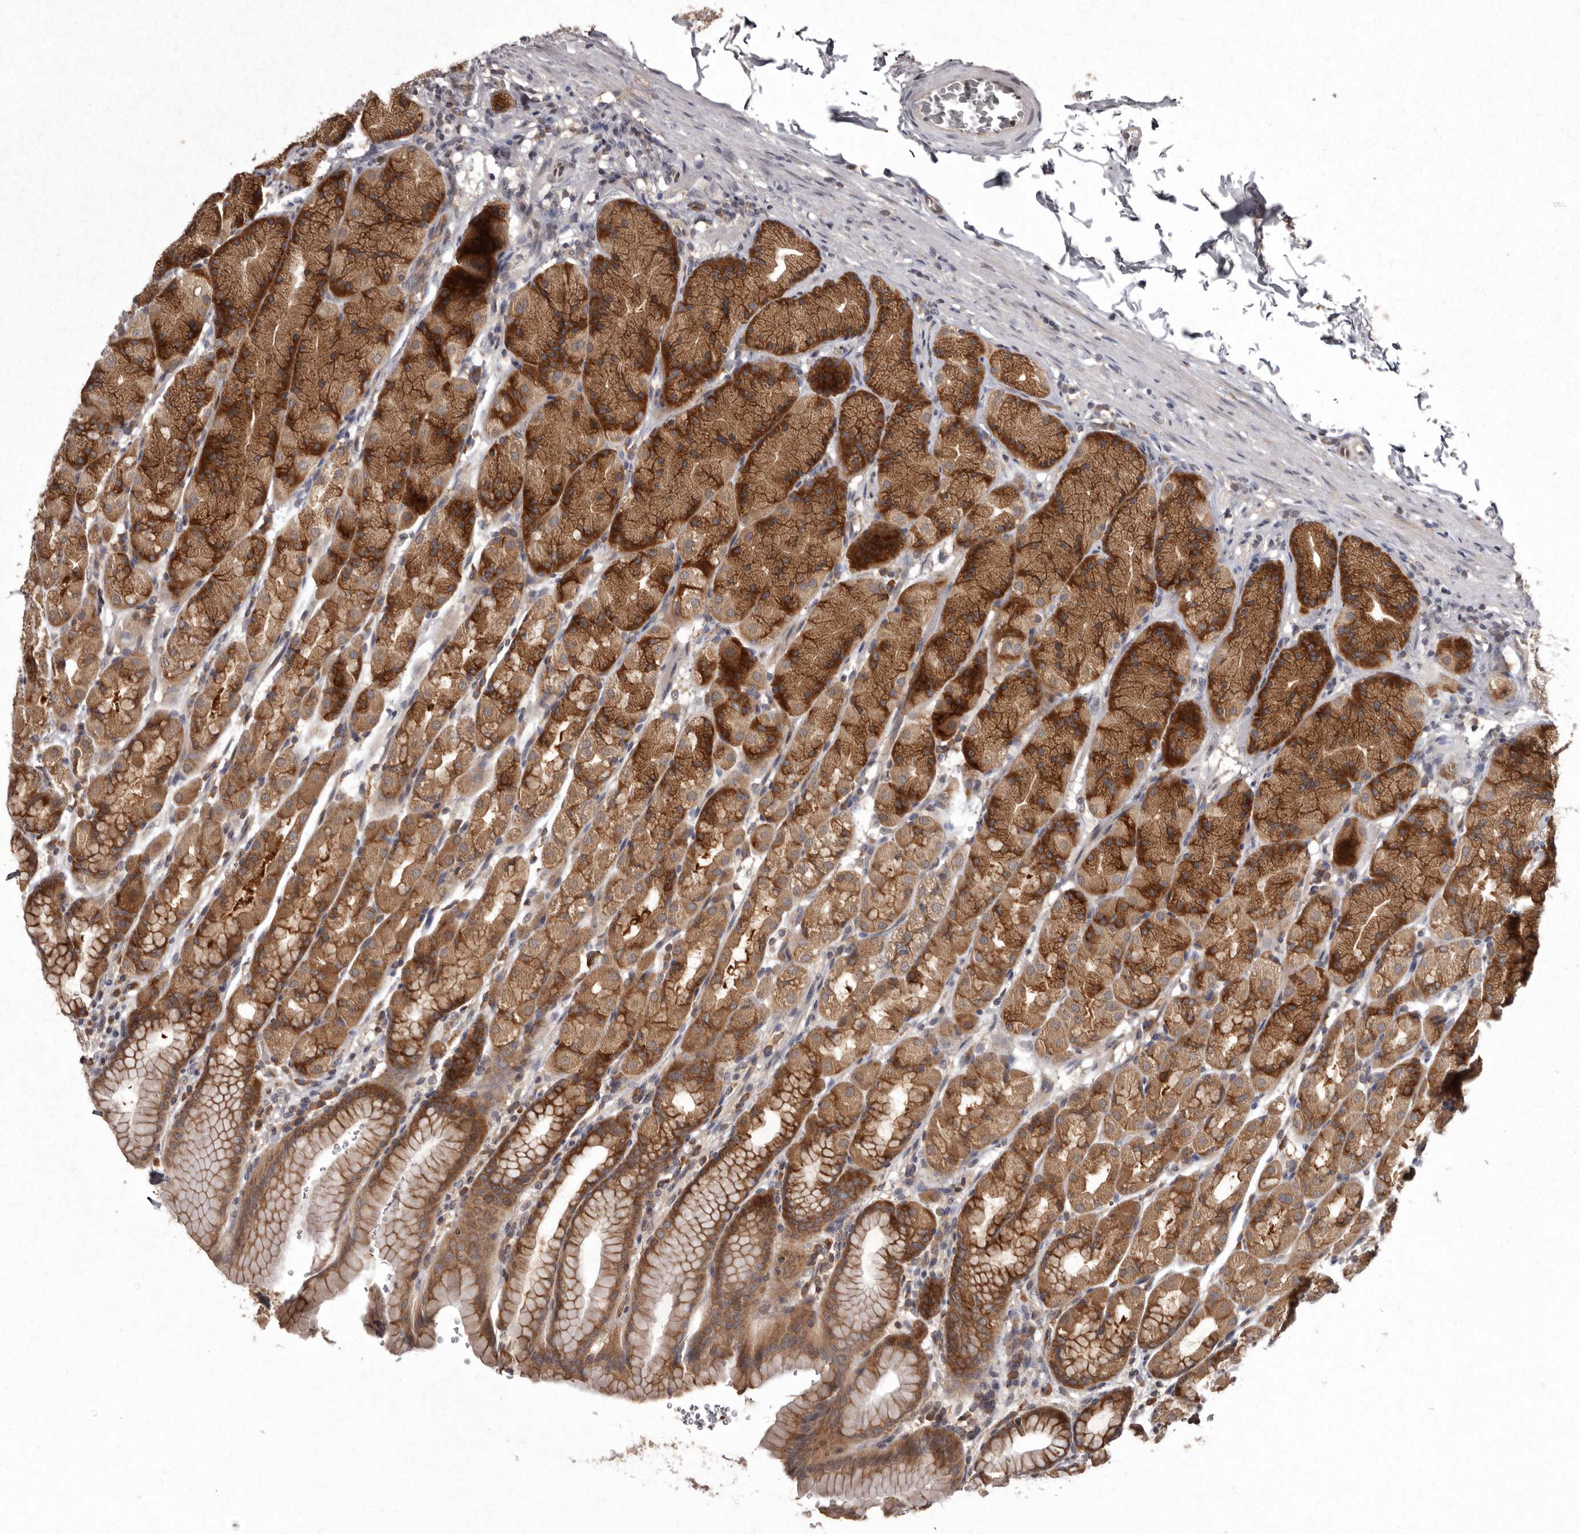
{"staining": {"intensity": "strong", "quantity": ">75%", "location": "cytoplasmic/membranous"}, "tissue": "stomach", "cell_type": "Glandular cells", "image_type": "normal", "snomed": [{"axis": "morphology", "description": "Normal tissue, NOS"}, {"axis": "topography", "description": "Stomach"}], "caption": "Protein expression by immunohistochemistry (IHC) exhibits strong cytoplasmic/membranous expression in approximately >75% of glandular cells in unremarkable stomach. Ihc stains the protein in brown and the nuclei are stained blue.", "gene": "DARS1", "patient": {"sex": "male", "age": 42}}